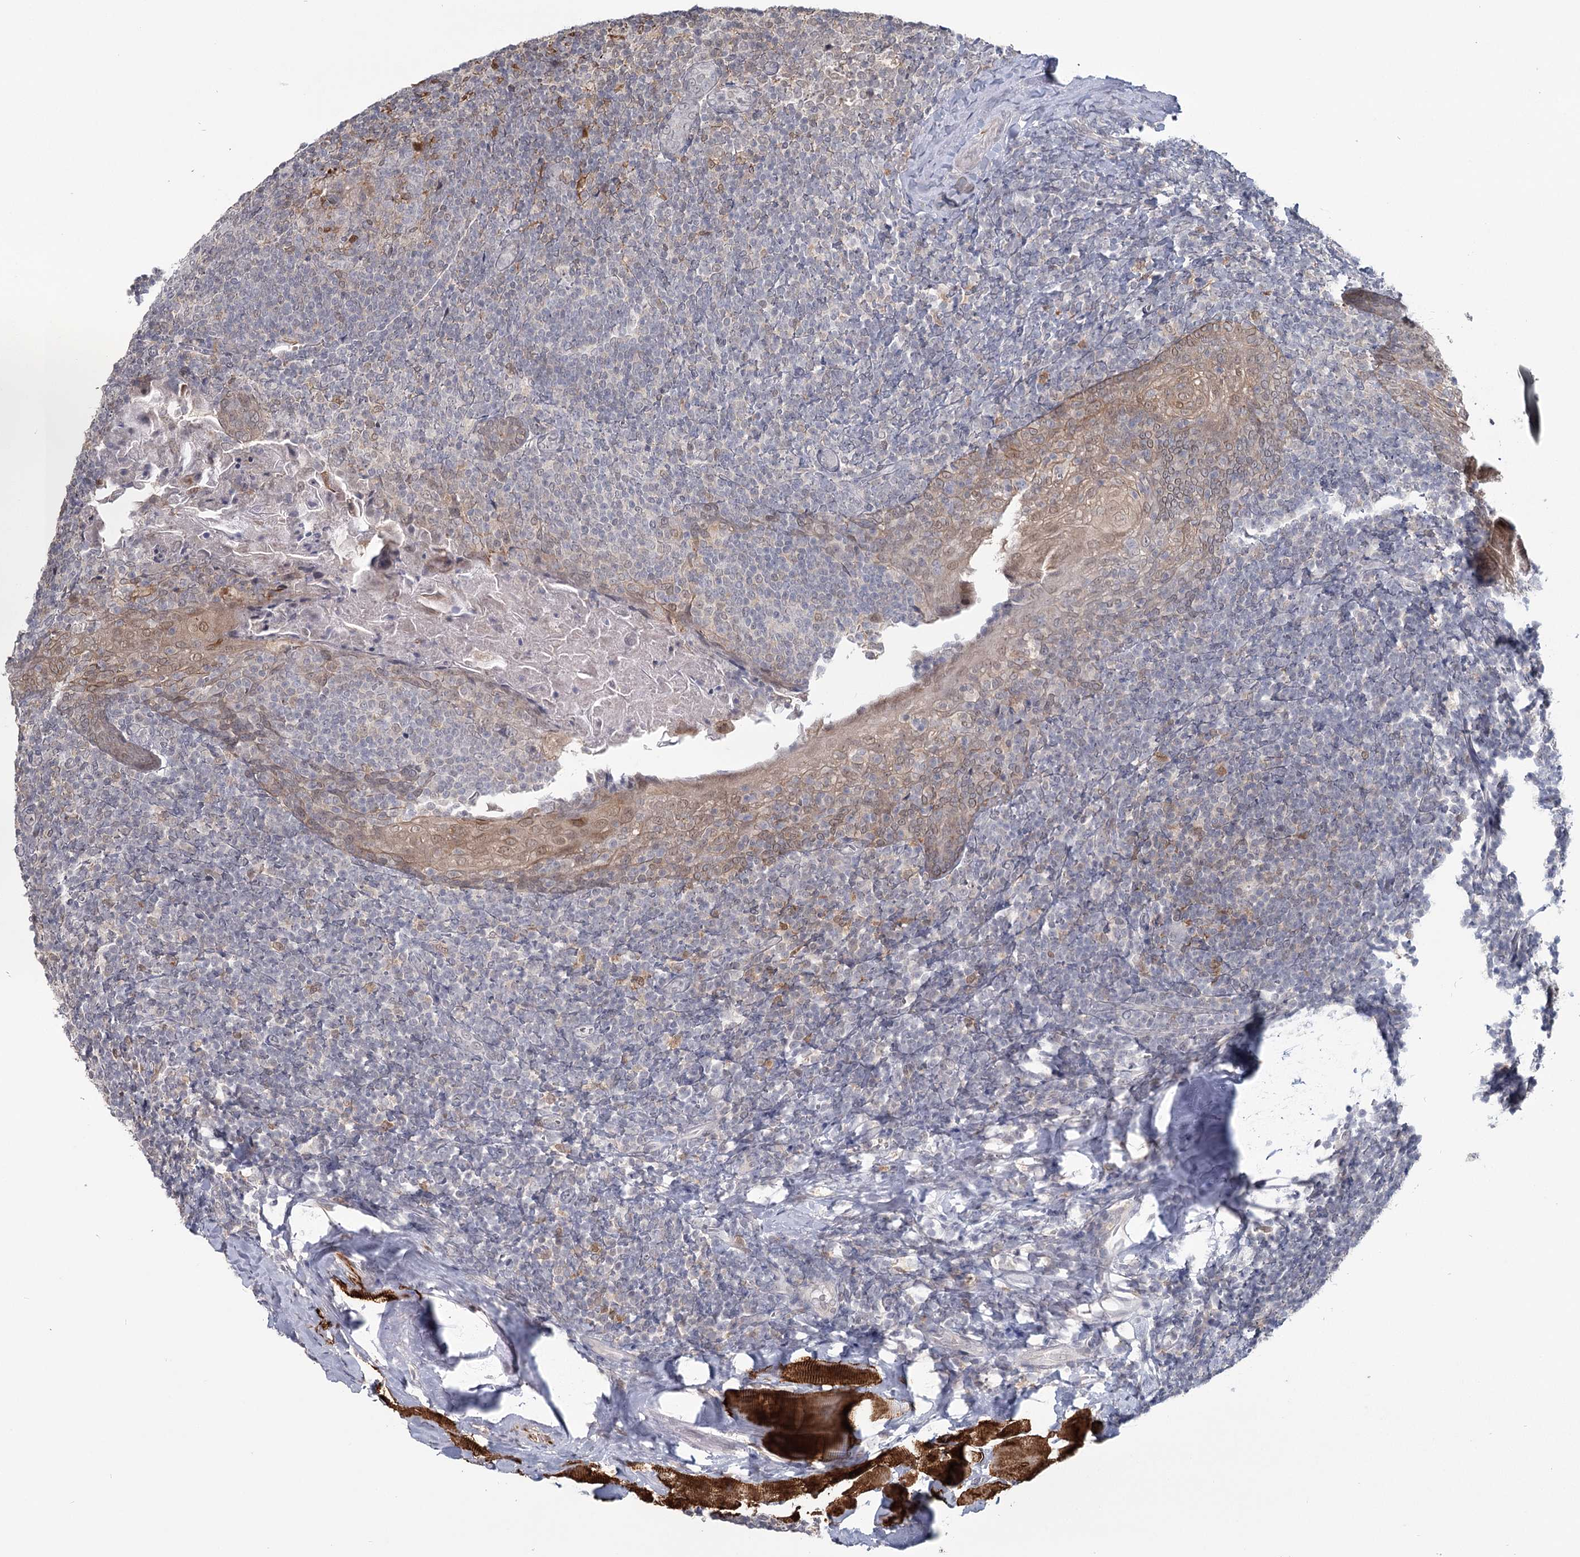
{"staining": {"intensity": "negative", "quantity": "none", "location": "none"}, "tissue": "tonsil", "cell_type": "Germinal center cells", "image_type": "normal", "snomed": [{"axis": "morphology", "description": "Normal tissue, NOS"}, {"axis": "topography", "description": "Tonsil"}], "caption": "Germinal center cells are negative for brown protein staining in benign tonsil.", "gene": "TMEM70", "patient": {"sex": "male", "age": 37}}